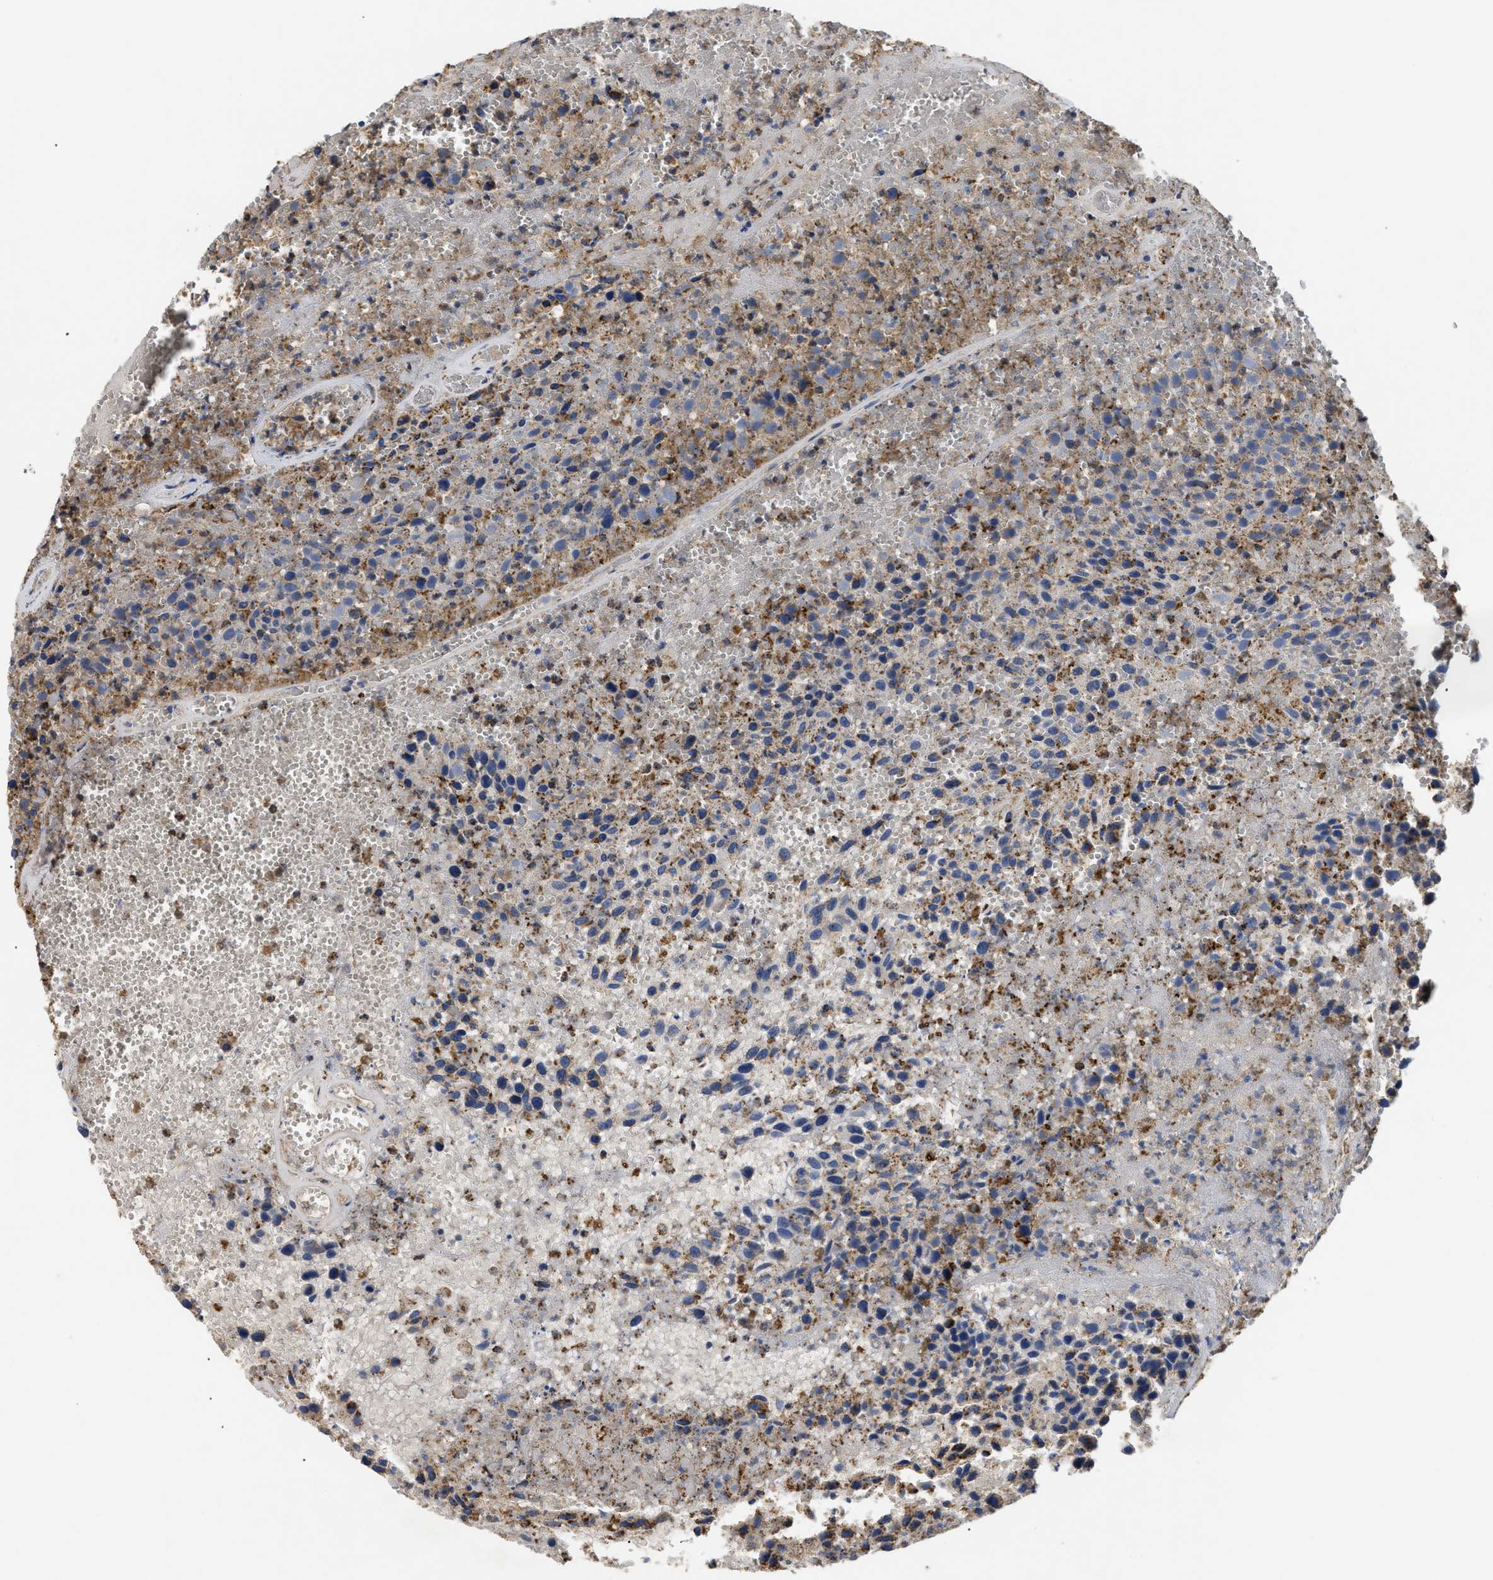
{"staining": {"intensity": "moderate", "quantity": "<25%", "location": "cytoplasmic/membranous"}, "tissue": "urothelial cancer", "cell_type": "Tumor cells", "image_type": "cancer", "snomed": [{"axis": "morphology", "description": "Urothelial carcinoma, High grade"}, {"axis": "topography", "description": "Urinary bladder"}], "caption": "High-grade urothelial carcinoma tissue reveals moderate cytoplasmic/membranous positivity in about <25% of tumor cells", "gene": "ANXA4", "patient": {"sex": "male", "age": 66}}